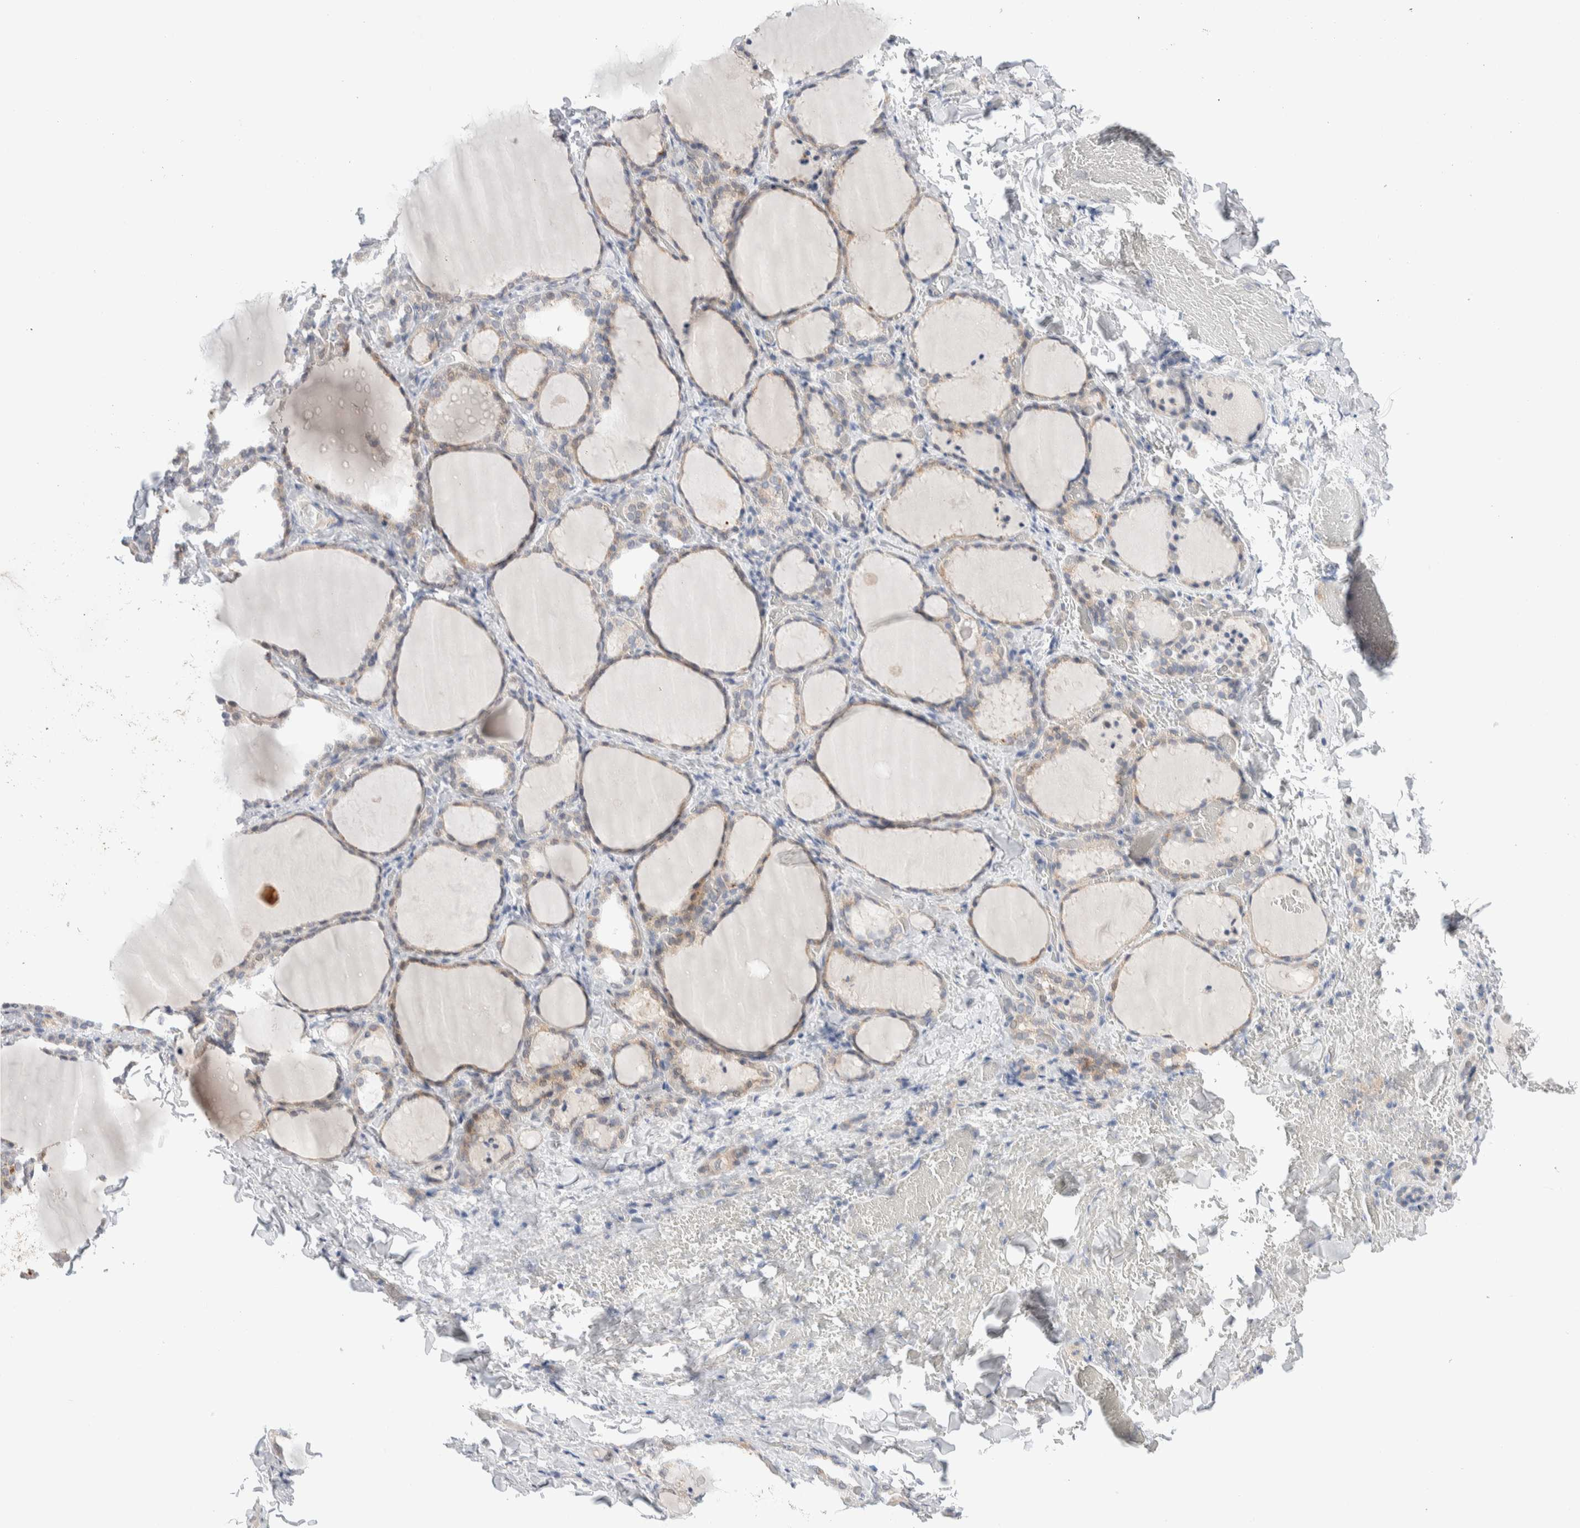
{"staining": {"intensity": "moderate", "quantity": "25%-75%", "location": "cytoplasmic/membranous"}, "tissue": "thyroid gland", "cell_type": "Glandular cells", "image_type": "normal", "snomed": [{"axis": "morphology", "description": "Normal tissue, NOS"}, {"axis": "morphology", "description": "Papillary adenocarcinoma, NOS"}, {"axis": "topography", "description": "Thyroid gland"}], "caption": "Protein staining exhibits moderate cytoplasmic/membranous staining in about 25%-75% of glandular cells in unremarkable thyroid gland.", "gene": "DNAJB6", "patient": {"sex": "female", "age": 30}}